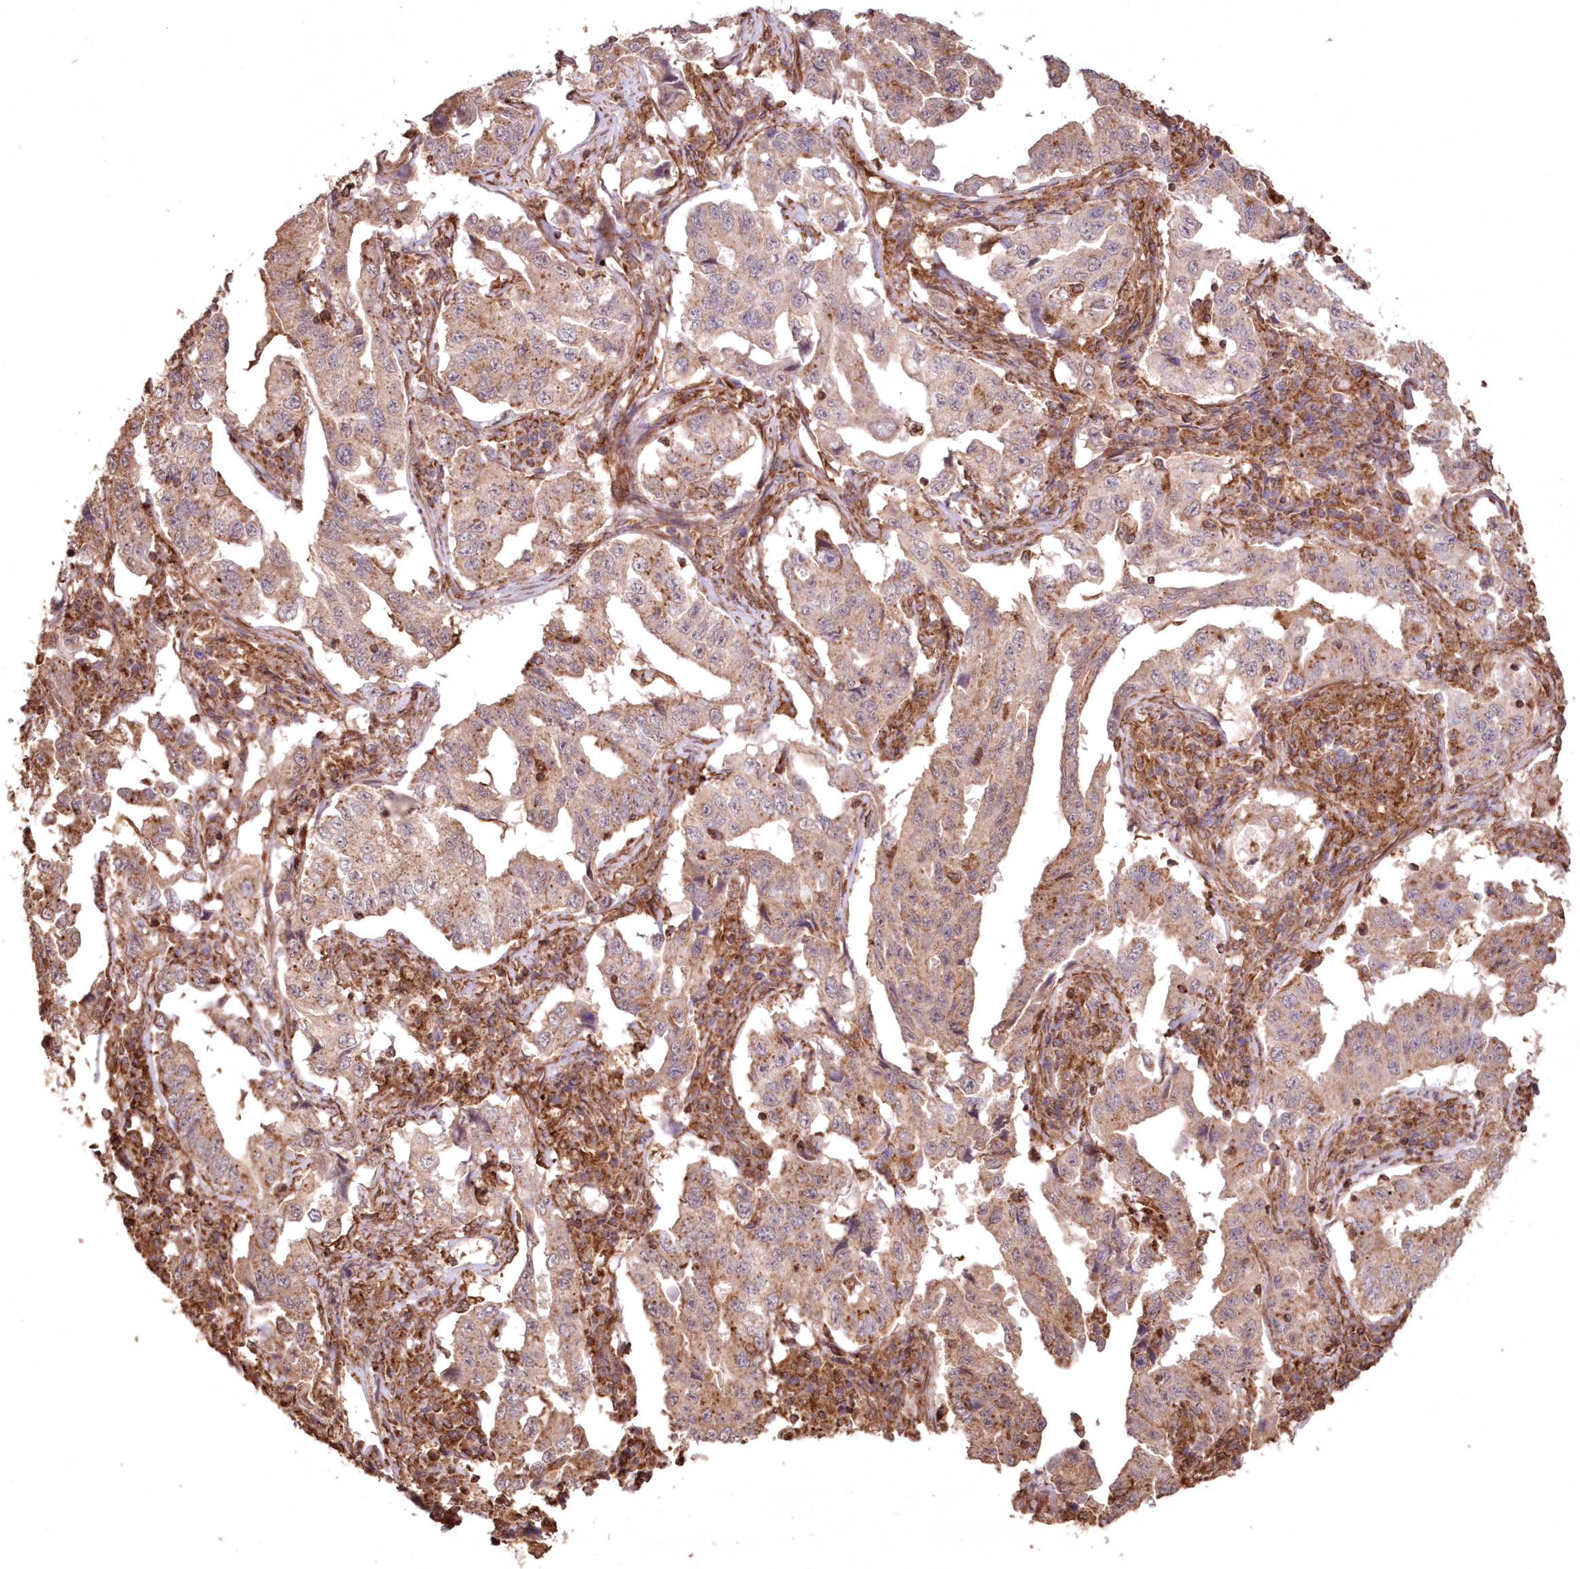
{"staining": {"intensity": "moderate", "quantity": ">75%", "location": "cytoplasmic/membranous"}, "tissue": "lung cancer", "cell_type": "Tumor cells", "image_type": "cancer", "snomed": [{"axis": "morphology", "description": "Adenocarcinoma, NOS"}, {"axis": "topography", "description": "Lung"}], "caption": "A medium amount of moderate cytoplasmic/membranous expression is identified in approximately >75% of tumor cells in lung cancer (adenocarcinoma) tissue.", "gene": "TMEM139", "patient": {"sex": "female", "age": 51}}